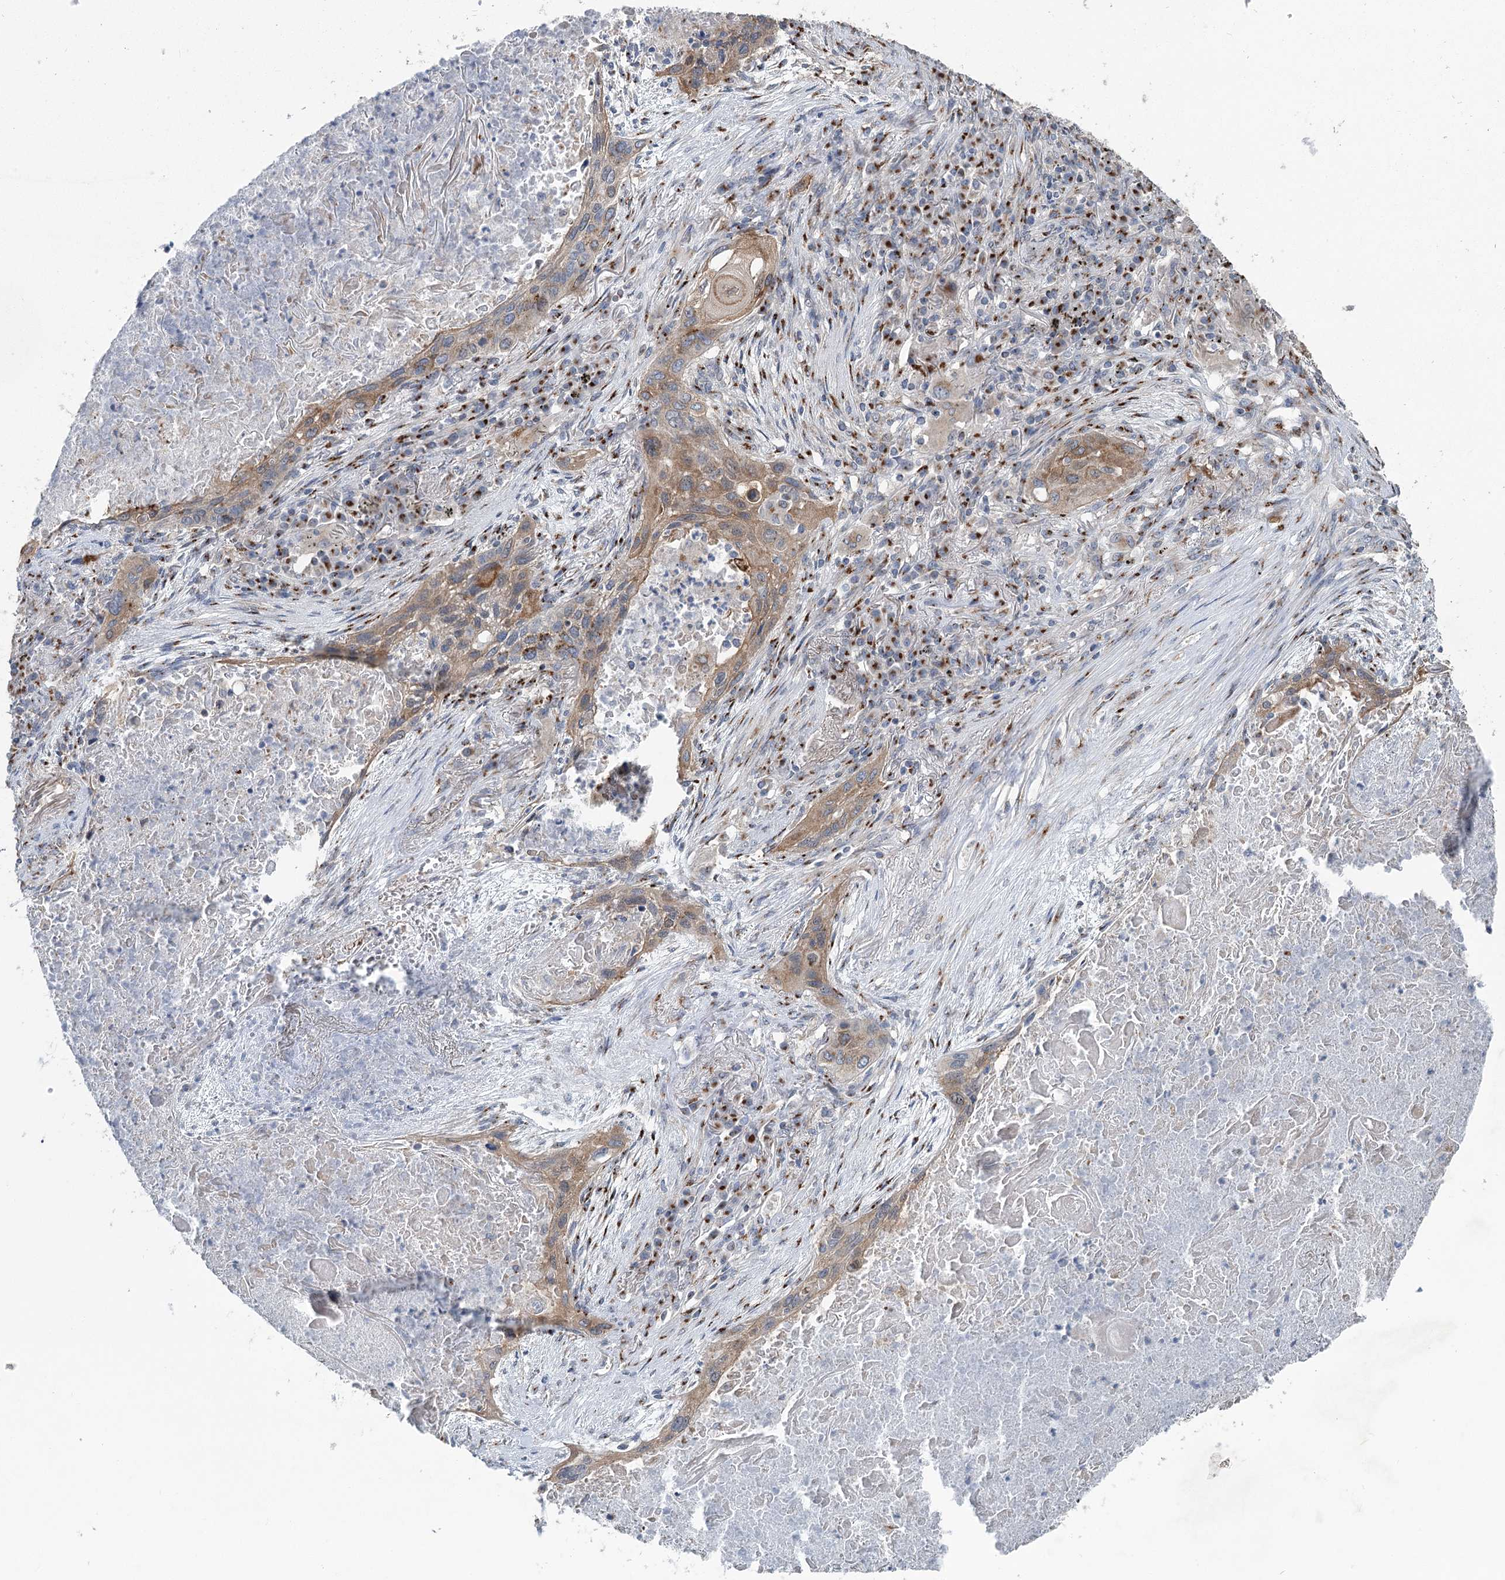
{"staining": {"intensity": "weak", "quantity": ">75%", "location": "cytoplasmic/membranous"}, "tissue": "lung cancer", "cell_type": "Tumor cells", "image_type": "cancer", "snomed": [{"axis": "morphology", "description": "Squamous cell carcinoma, NOS"}, {"axis": "topography", "description": "Lung"}], "caption": "A micrograph of human lung squamous cell carcinoma stained for a protein displays weak cytoplasmic/membranous brown staining in tumor cells.", "gene": "ITIH5", "patient": {"sex": "female", "age": 63}}